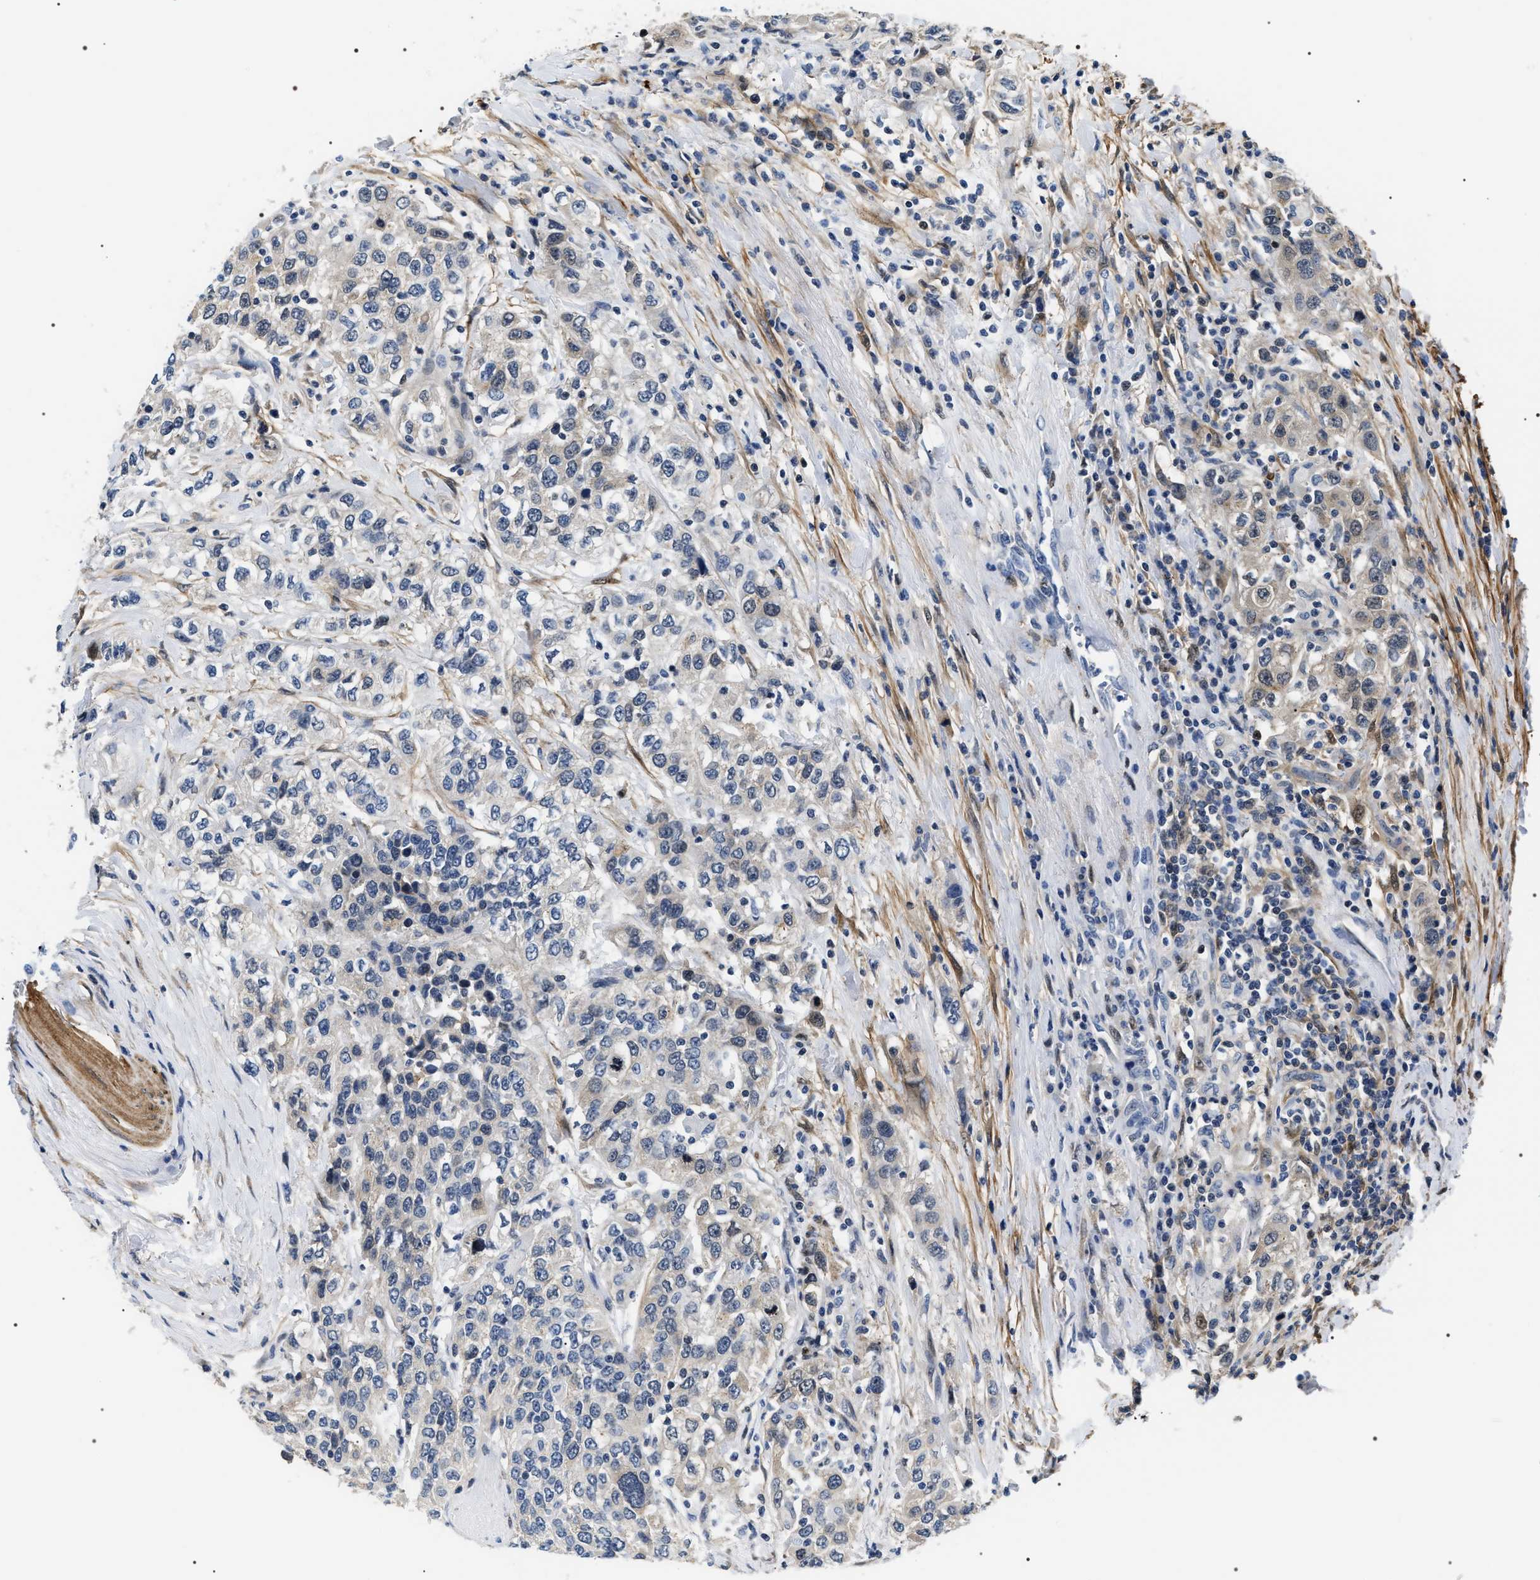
{"staining": {"intensity": "negative", "quantity": "none", "location": "none"}, "tissue": "urothelial cancer", "cell_type": "Tumor cells", "image_type": "cancer", "snomed": [{"axis": "morphology", "description": "Urothelial carcinoma, High grade"}, {"axis": "topography", "description": "Urinary bladder"}], "caption": "IHC histopathology image of neoplastic tissue: high-grade urothelial carcinoma stained with DAB (3,3'-diaminobenzidine) demonstrates no significant protein positivity in tumor cells. The staining was performed using DAB to visualize the protein expression in brown, while the nuclei were stained in blue with hematoxylin (Magnification: 20x).", "gene": "BAG2", "patient": {"sex": "female", "age": 80}}